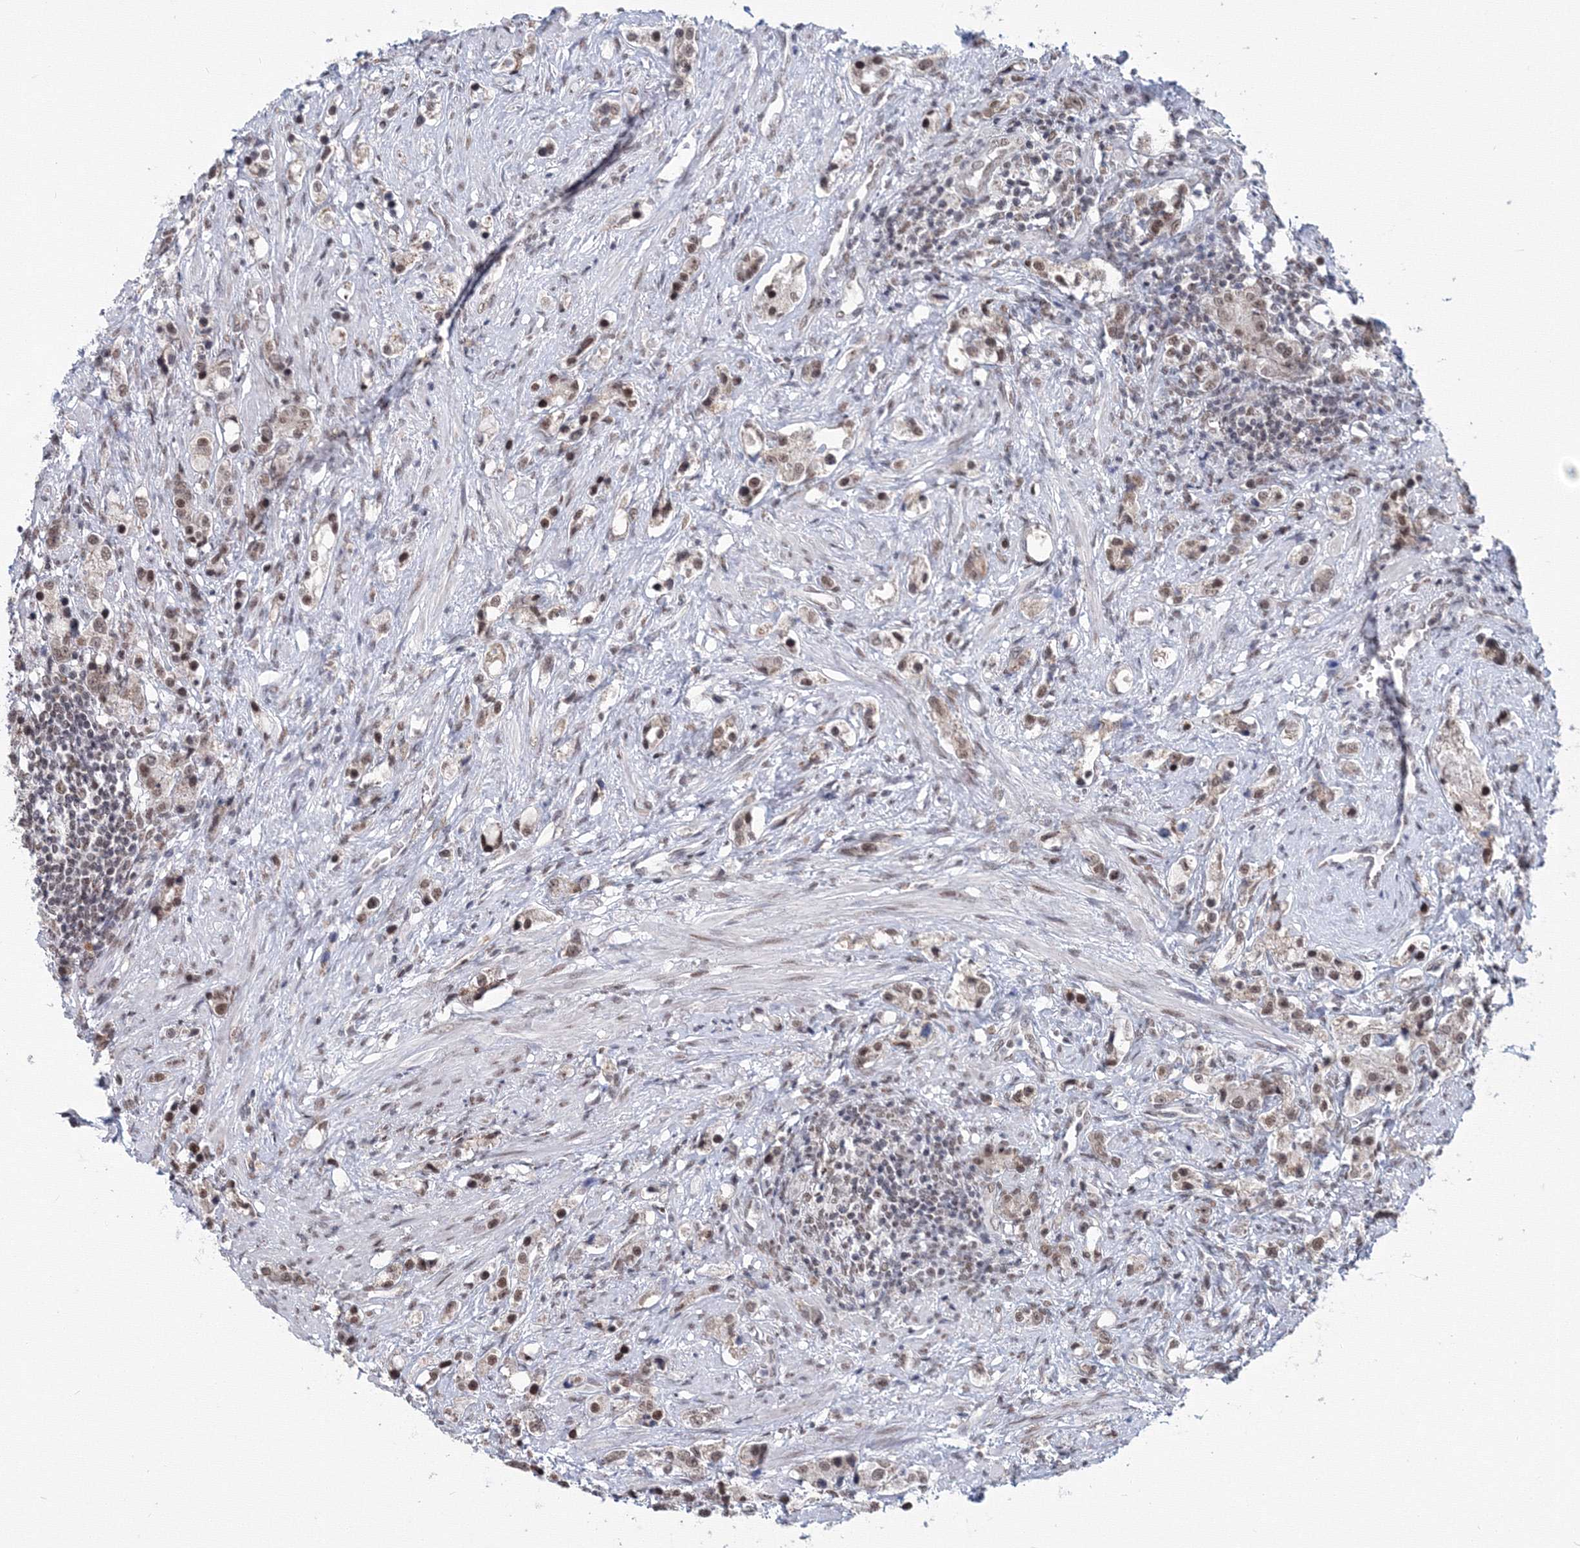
{"staining": {"intensity": "moderate", "quantity": ">75%", "location": "nuclear"}, "tissue": "prostate cancer", "cell_type": "Tumor cells", "image_type": "cancer", "snomed": [{"axis": "morphology", "description": "Adenocarcinoma, High grade"}, {"axis": "topography", "description": "Prostate"}], "caption": "This micrograph shows immunohistochemistry (IHC) staining of prostate cancer (high-grade adenocarcinoma), with medium moderate nuclear staining in approximately >75% of tumor cells.", "gene": "SF3B6", "patient": {"sex": "male", "age": 63}}